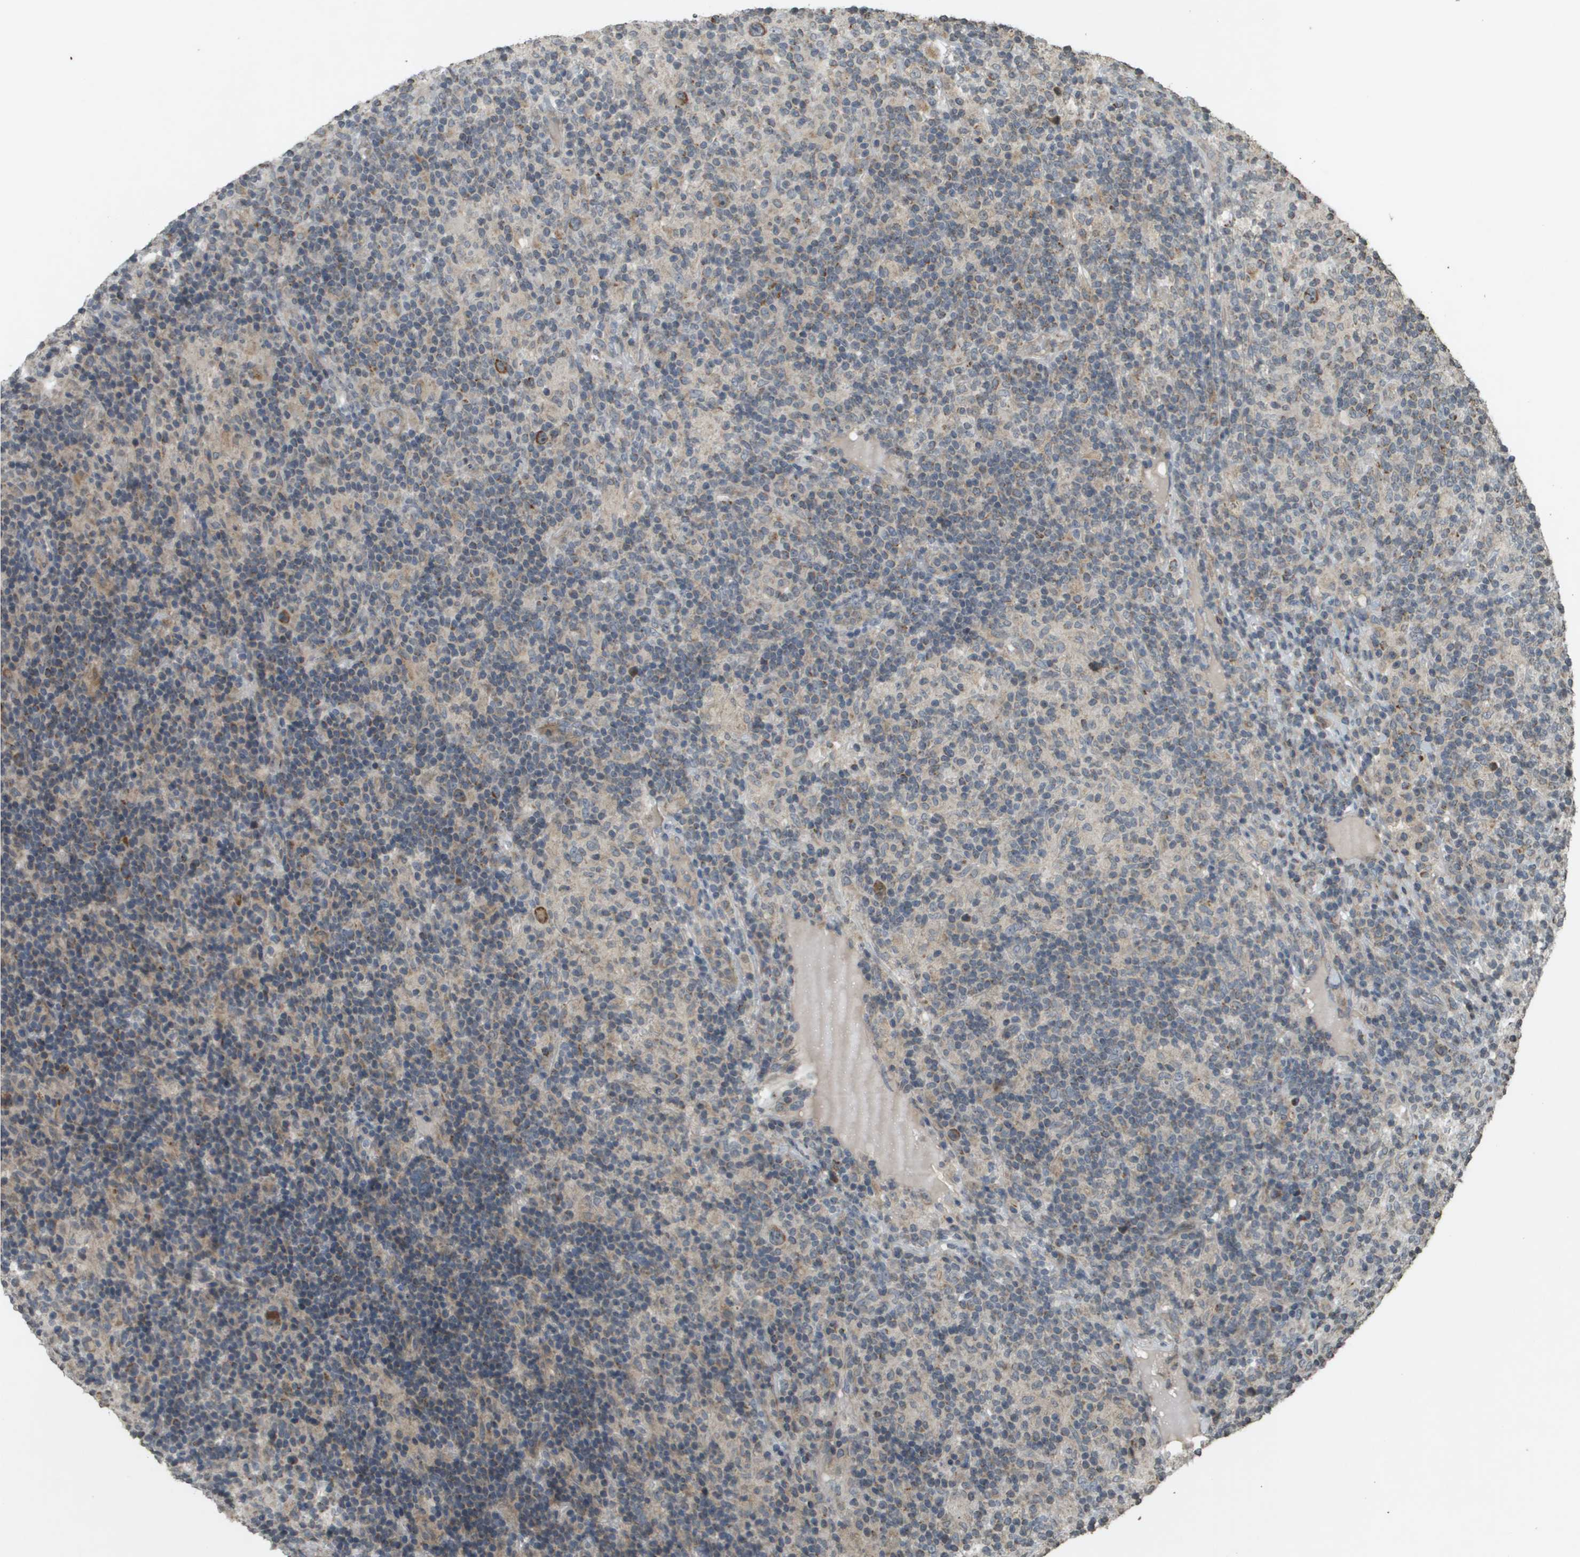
{"staining": {"intensity": "moderate", "quantity": "25%-75%", "location": "cytoplasmic/membranous"}, "tissue": "lymphoma", "cell_type": "Tumor cells", "image_type": "cancer", "snomed": [{"axis": "morphology", "description": "Hodgkin's disease, NOS"}, {"axis": "topography", "description": "Lymph node"}], "caption": "Lymphoma was stained to show a protein in brown. There is medium levels of moderate cytoplasmic/membranous positivity in approximately 25%-75% of tumor cells.", "gene": "RAB21", "patient": {"sex": "male", "age": 70}}